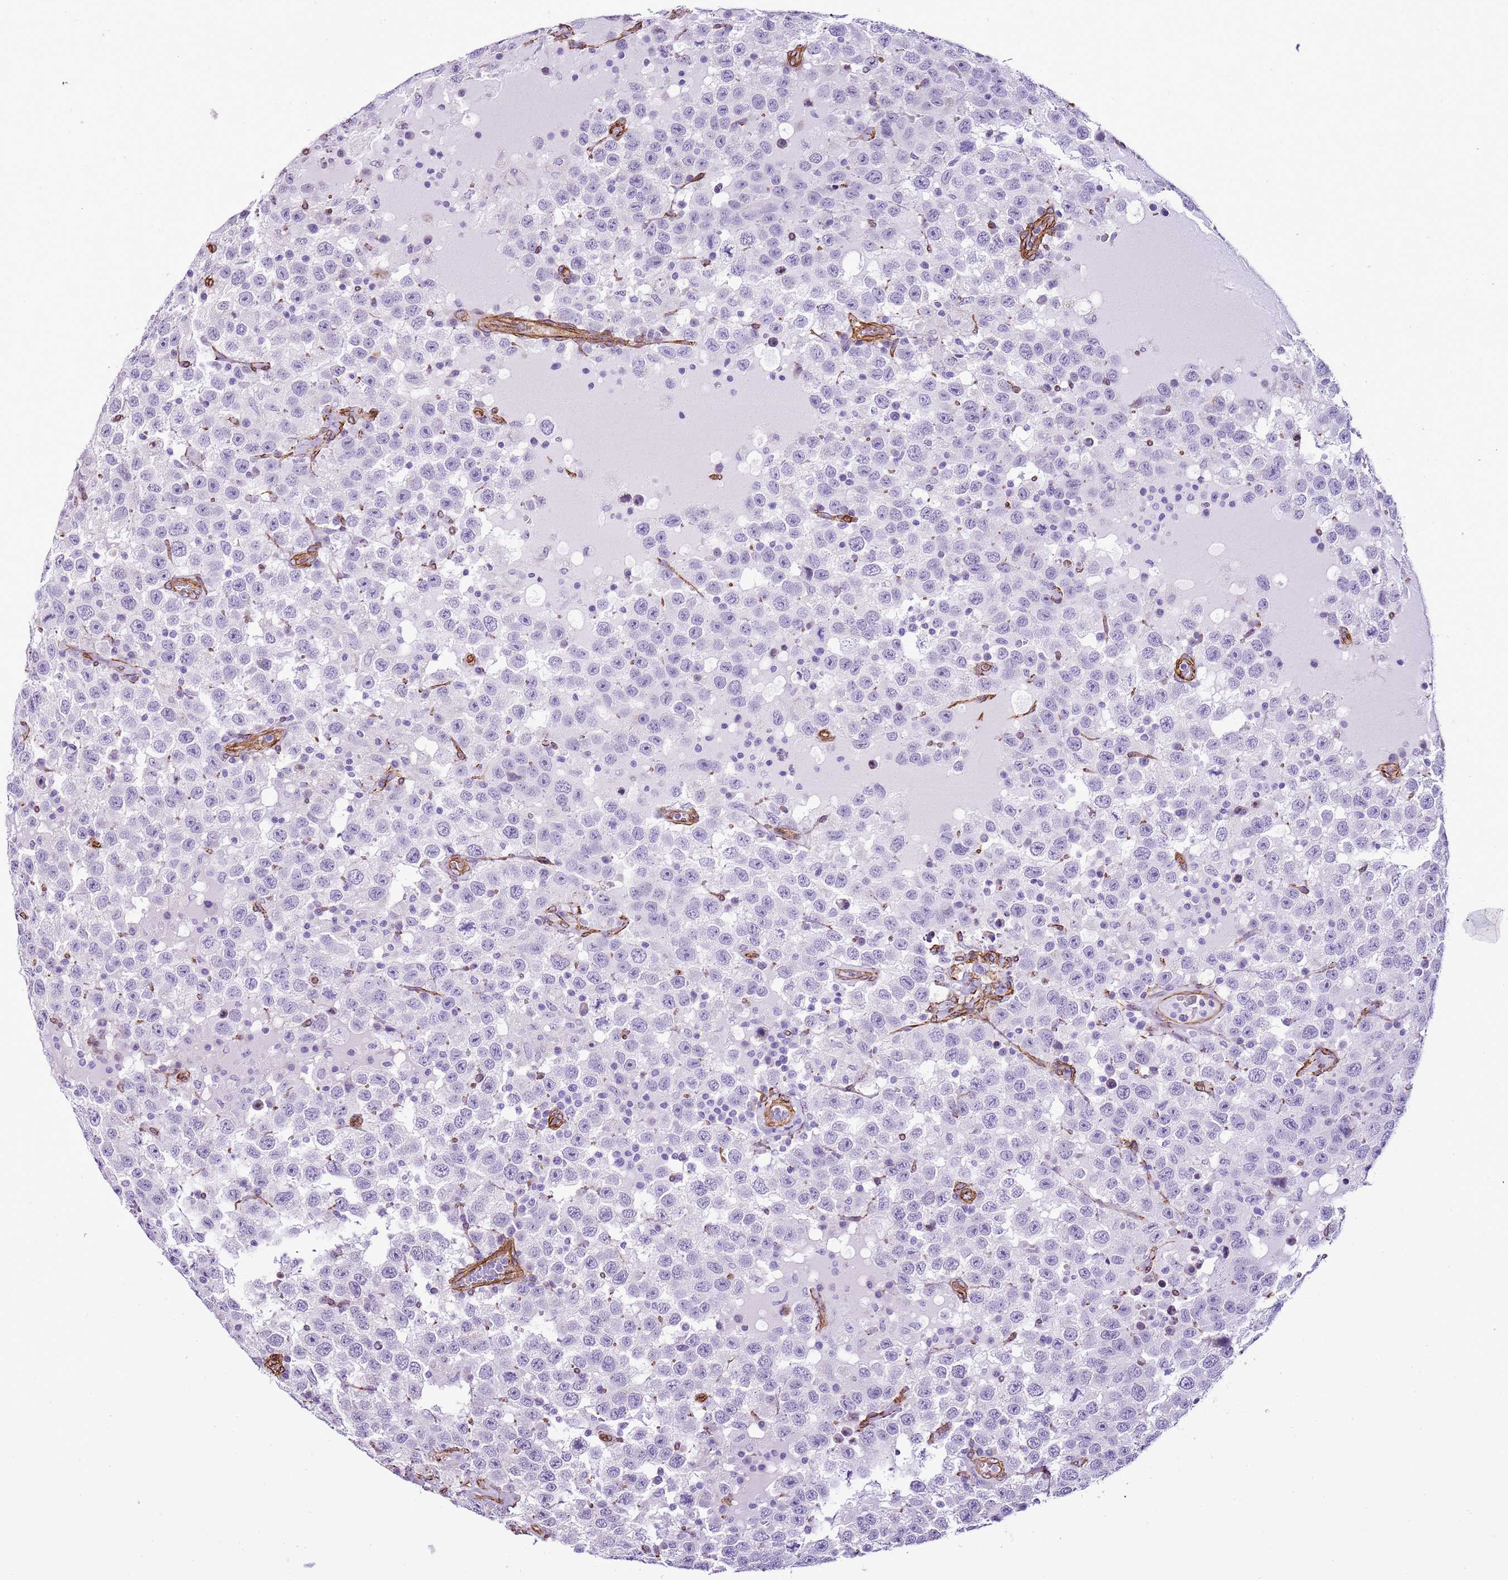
{"staining": {"intensity": "negative", "quantity": "none", "location": "none"}, "tissue": "testis cancer", "cell_type": "Tumor cells", "image_type": "cancer", "snomed": [{"axis": "morphology", "description": "Seminoma, NOS"}, {"axis": "topography", "description": "Testis"}], "caption": "IHC of human testis cancer shows no positivity in tumor cells.", "gene": "CTDSPL", "patient": {"sex": "male", "age": 41}}